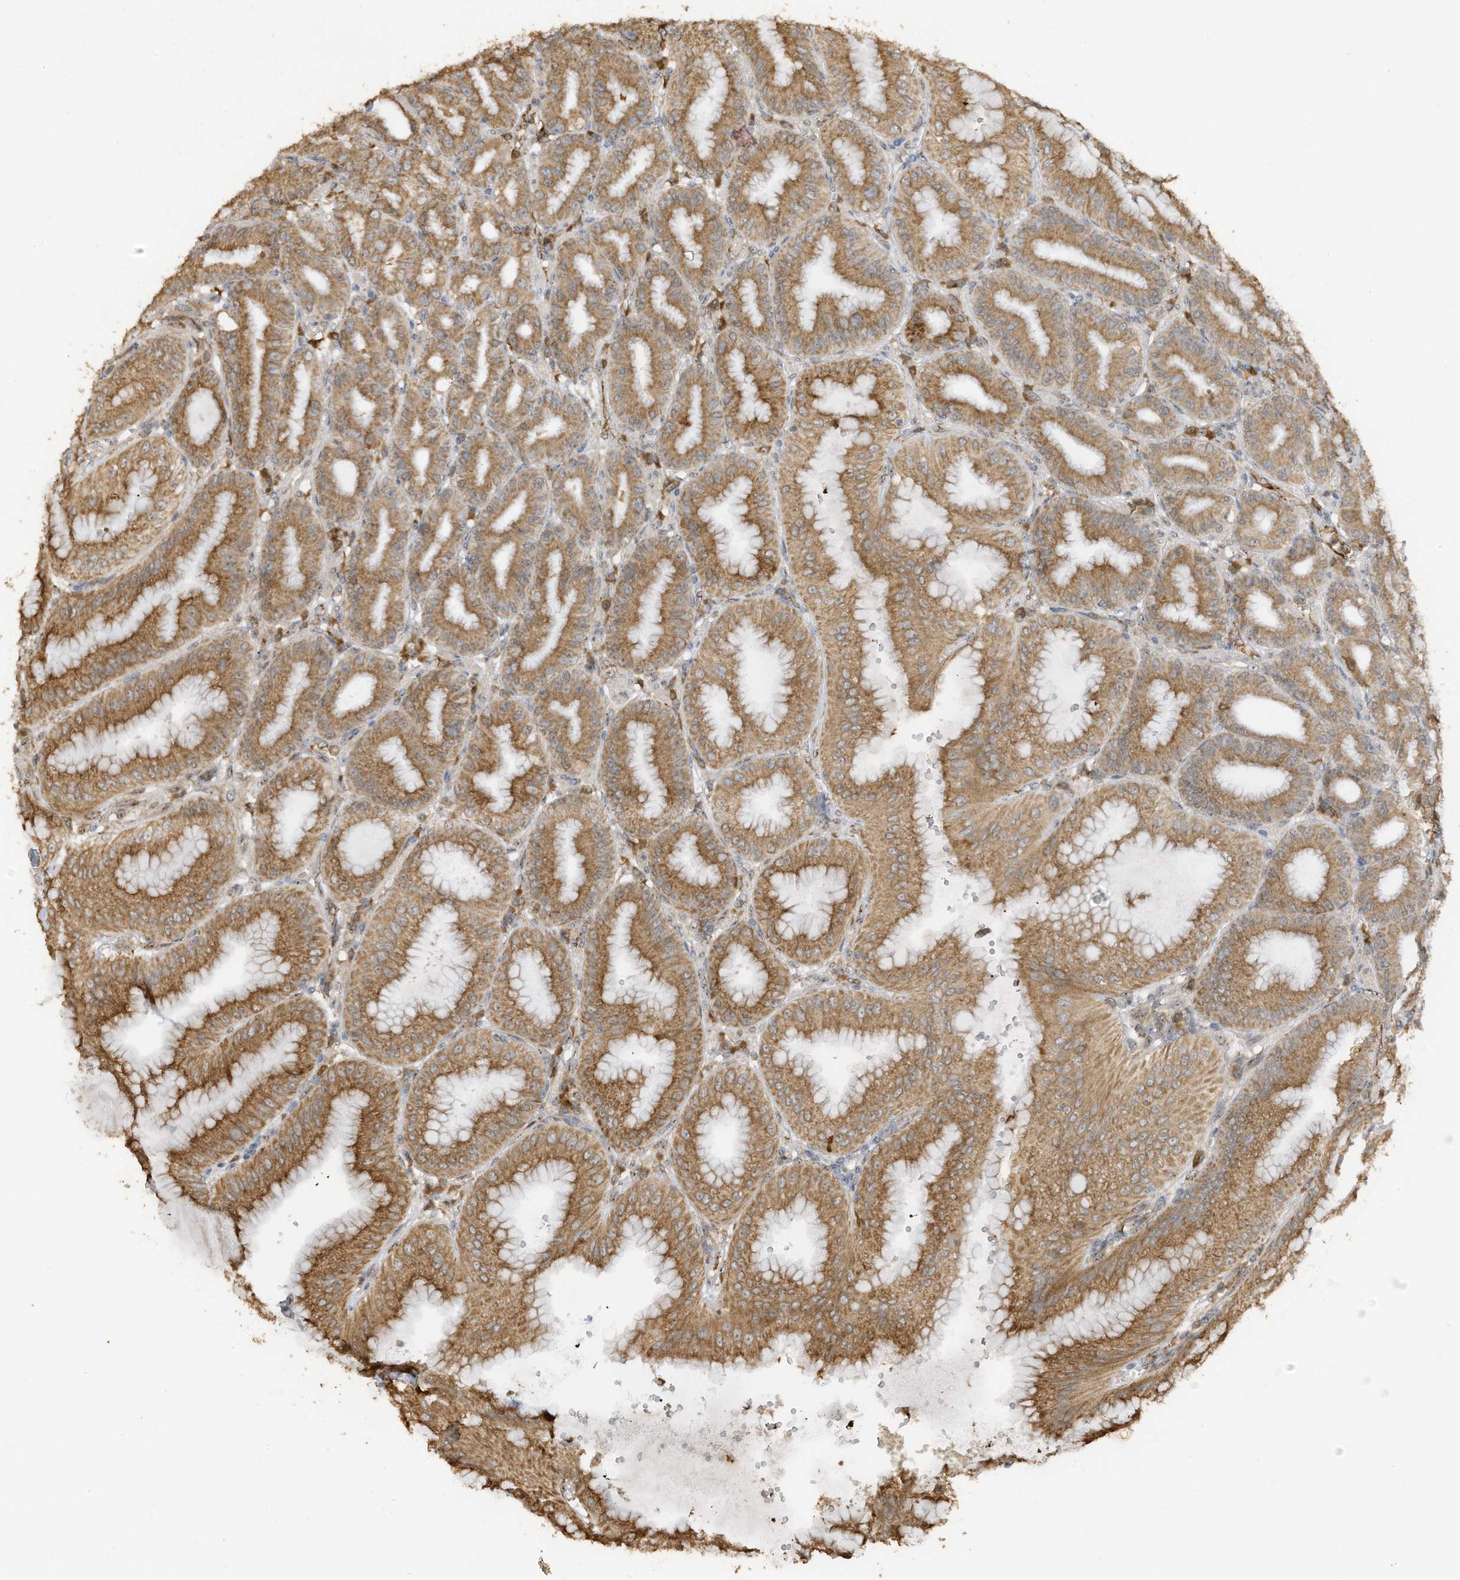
{"staining": {"intensity": "moderate", "quantity": ">75%", "location": "cytoplasmic/membranous"}, "tissue": "stomach", "cell_type": "Glandular cells", "image_type": "normal", "snomed": [{"axis": "morphology", "description": "Normal tissue, NOS"}, {"axis": "topography", "description": "Stomach, lower"}], "caption": "Unremarkable stomach was stained to show a protein in brown. There is medium levels of moderate cytoplasmic/membranous positivity in about >75% of glandular cells.", "gene": "ERLEC1", "patient": {"sex": "male", "age": 71}}